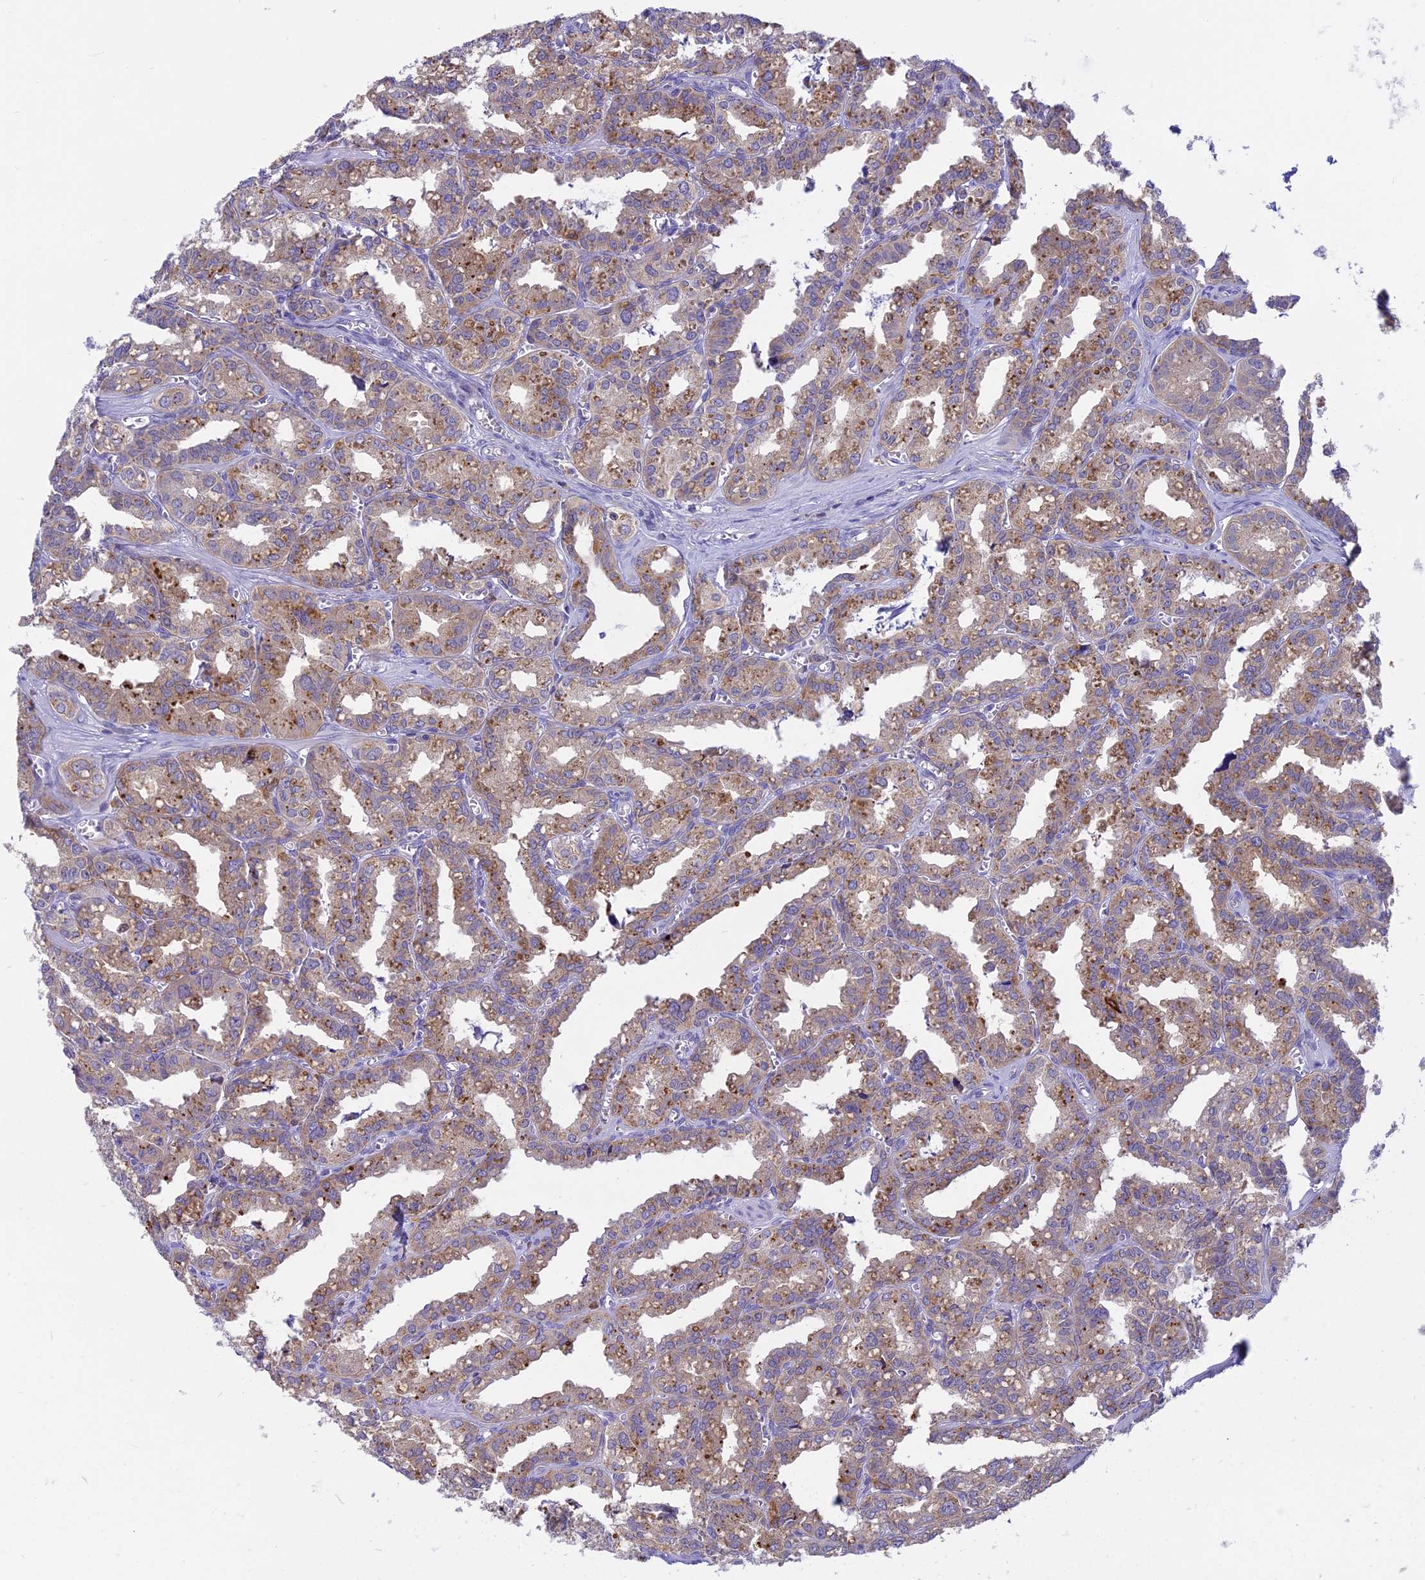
{"staining": {"intensity": "moderate", "quantity": ">75%", "location": "cytoplasmic/membranous"}, "tissue": "seminal vesicle", "cell_type": "Glandular cells", "image_type": "normal", "snomed": [{"axis": "morphology", "description": "Normal tissue, NOS"}, {"axis": "topography", "description": "Prostate"}, {"axis": "topography", "description": "Seminal veicle"}], "caption": "An immunohistochemistry micrograph of unremarkable tissue is shown. Protein staining in brown shows moderate cytoplasmic/membranous positivity in seminal vesicle within glandular cells.", "gene": "UBE2G1", "patient": {"sex": "male", "age": 51}}